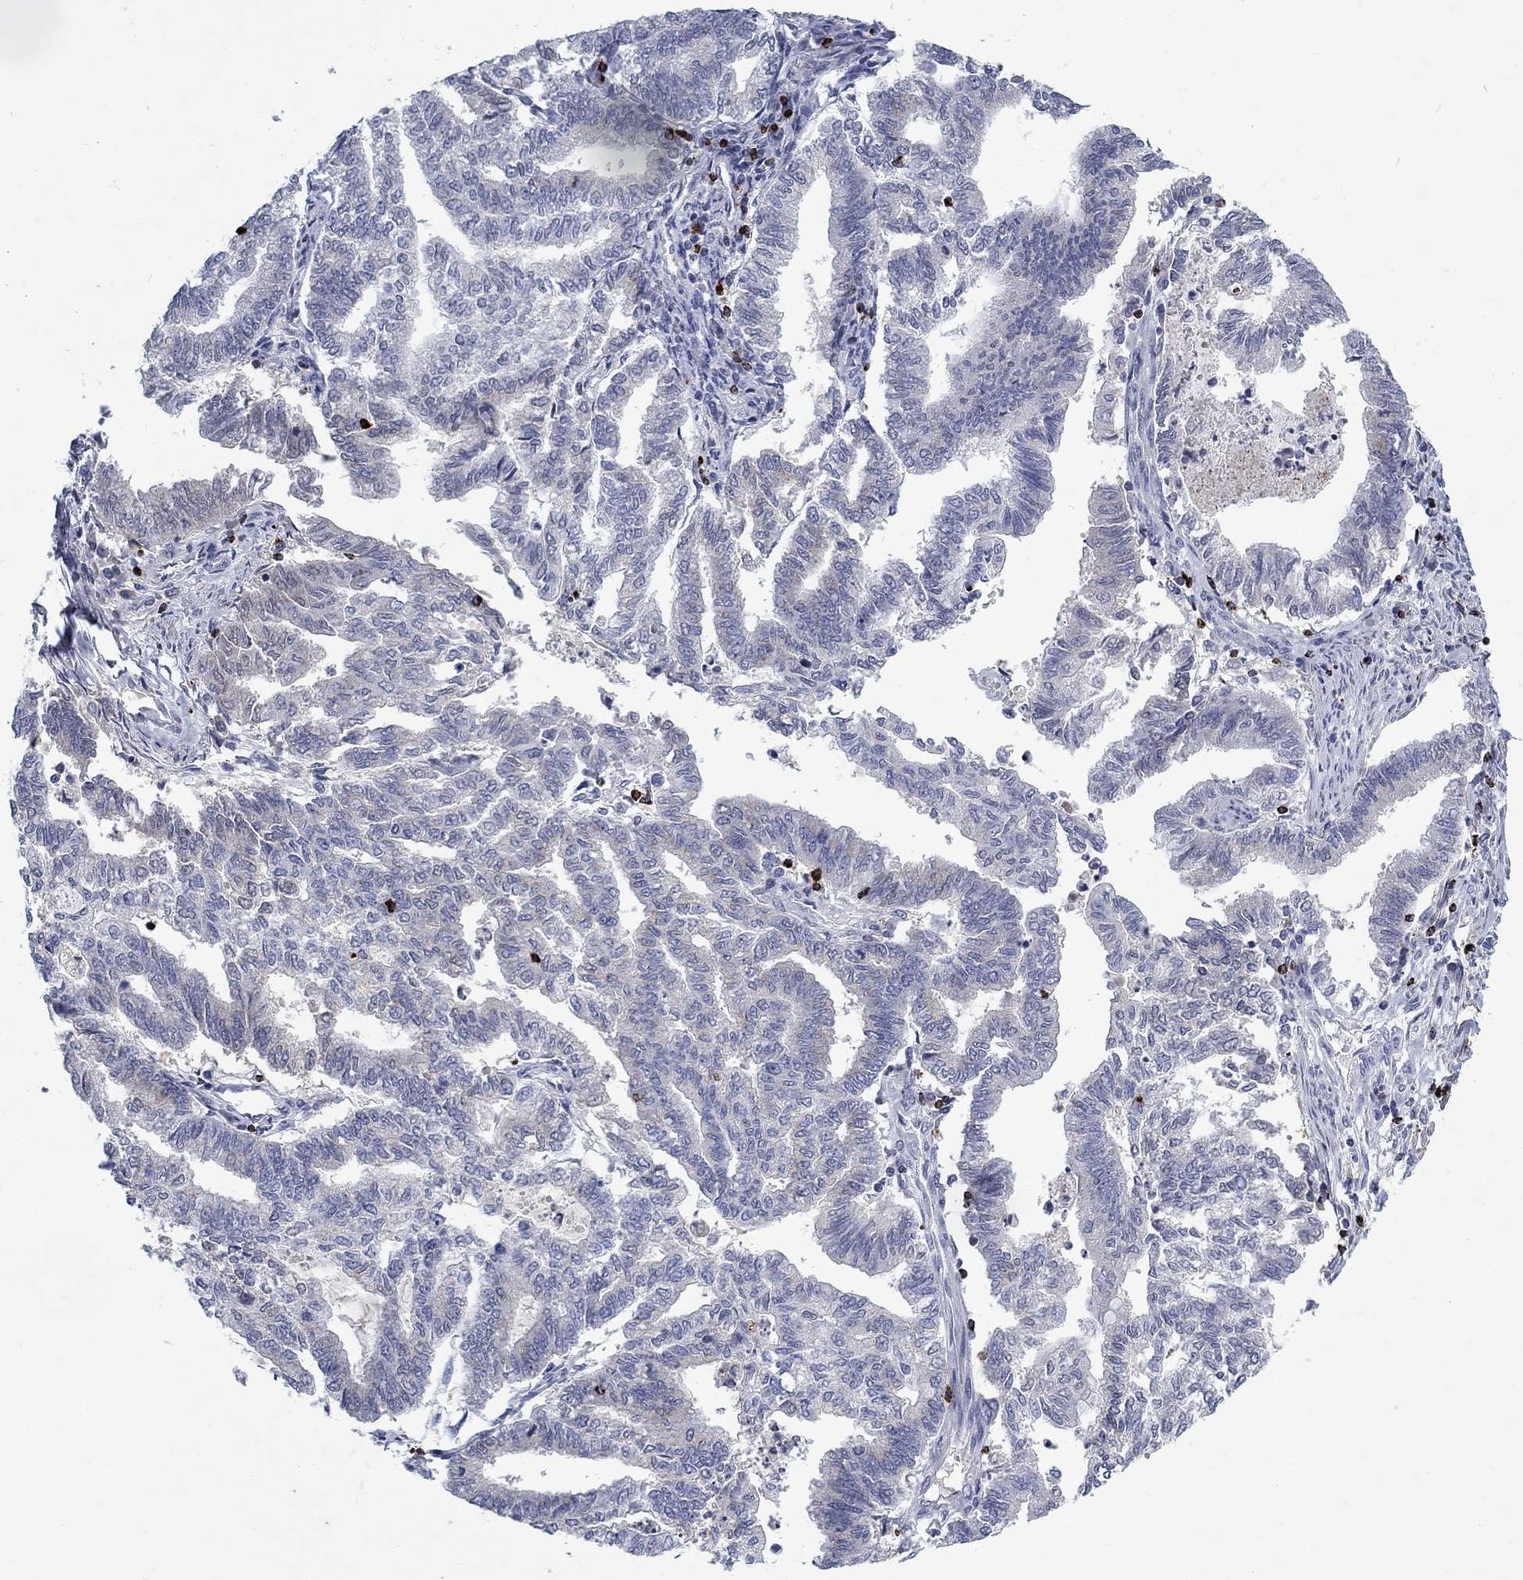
{"staining": {"intensity": "negative", "quantity": "none", "location": "none"}, "tissue": "endometrial cancer", "cell_type": "Tumor cells", "image_type": "cancer", "snomed": [{"axis": "morphology", "description": "Adenocarcinoma, NOS"}, {"axis": "topography", "description": "Endometrium"}], "caption": "Endometrial cancer (adenocarcinoma) was stained to show a protein in brown. There is no significant expression in tumor cells. (Immunohistochemistry (ihc), brightfield microscopy, high magnification).", "gene": "GZMA", "patient": {"sex": "female", "age": 79}}